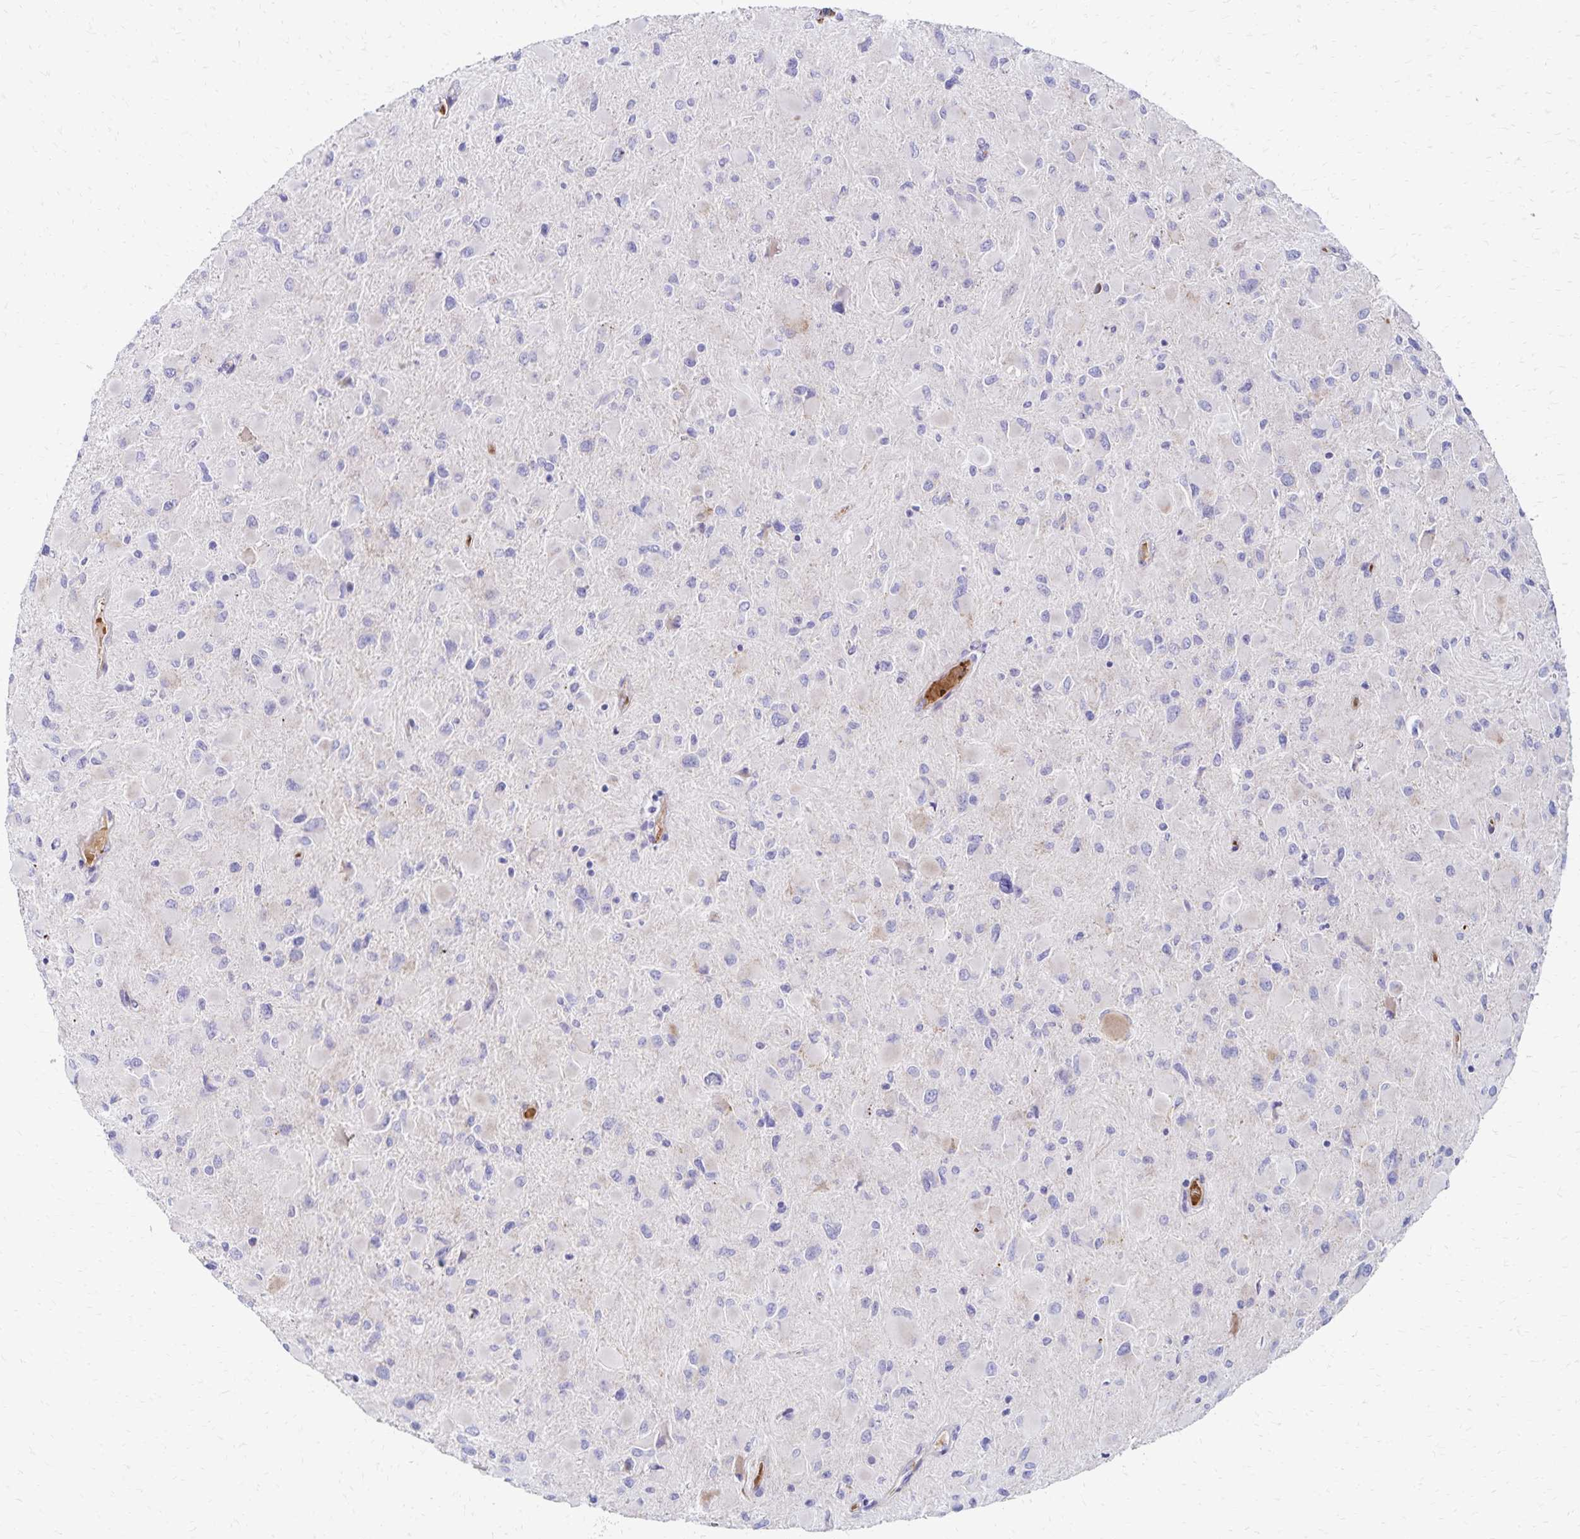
{"staining": {"intensity": "negative", "quantity": "none", "location": "none"}, "tissue": "glioma", "cell_type": "Tumor cells", "image_type": "cancer", "snomed": [{"axis": "morphology", "description": "Glioma, malignant, High grade"}, {"axis": "topography", "description": "Cerebral cortex"}], "caption": "Image shows no protein positivity in tumor cells of glioma tissue.", "gene": "NECAP1", "patient": {"sex": "female", "age": 36}}